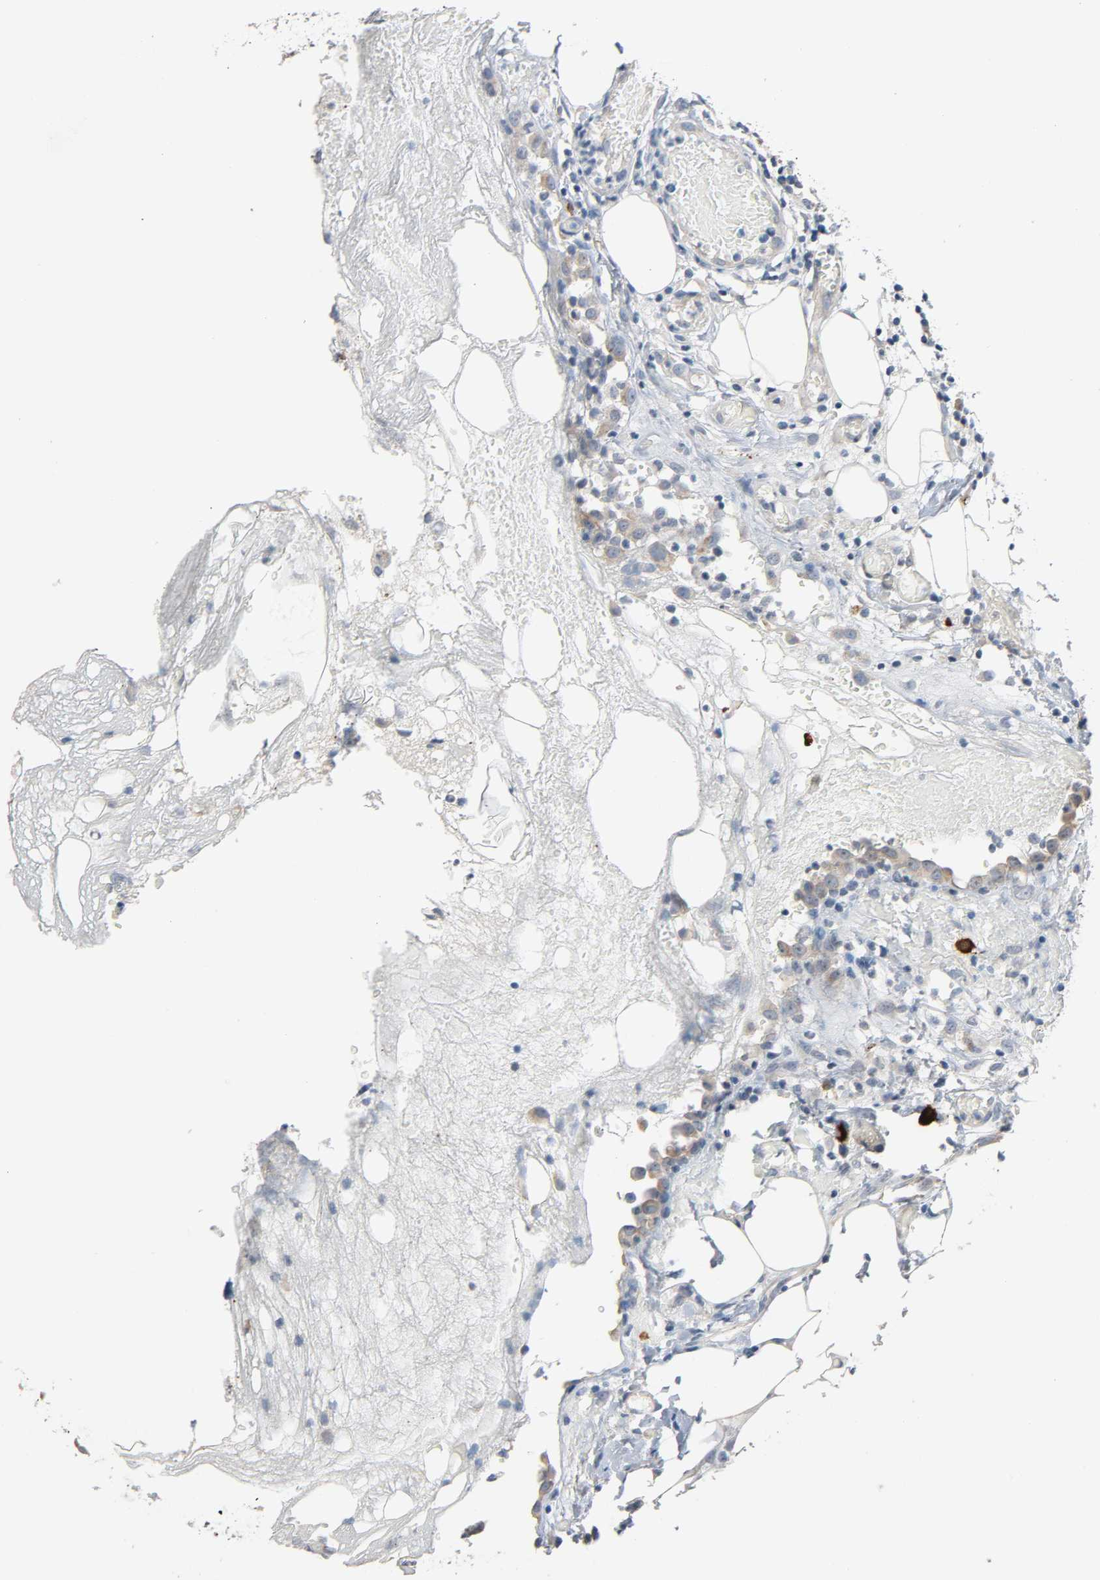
{"staining": {"intensity": "weak", "quantity": ">75%", "location": "cytoplasmic/membranous"}, "tissue": "colorectal cancer", "cell_type": "Tumor cells", "image_type": "cancer", "snomed": [{"axis": "morphology", "description": "Adenocarcinoma, NOS"}, {"axis": "topography", "description": "Colon"}], "caption": "Colorectal adenocarcinoma stained with a protein marker demonstrates weak staining in tumor cells.", "gene": "LIMCH1", "patient": {"sex": "female", "age": 86}}